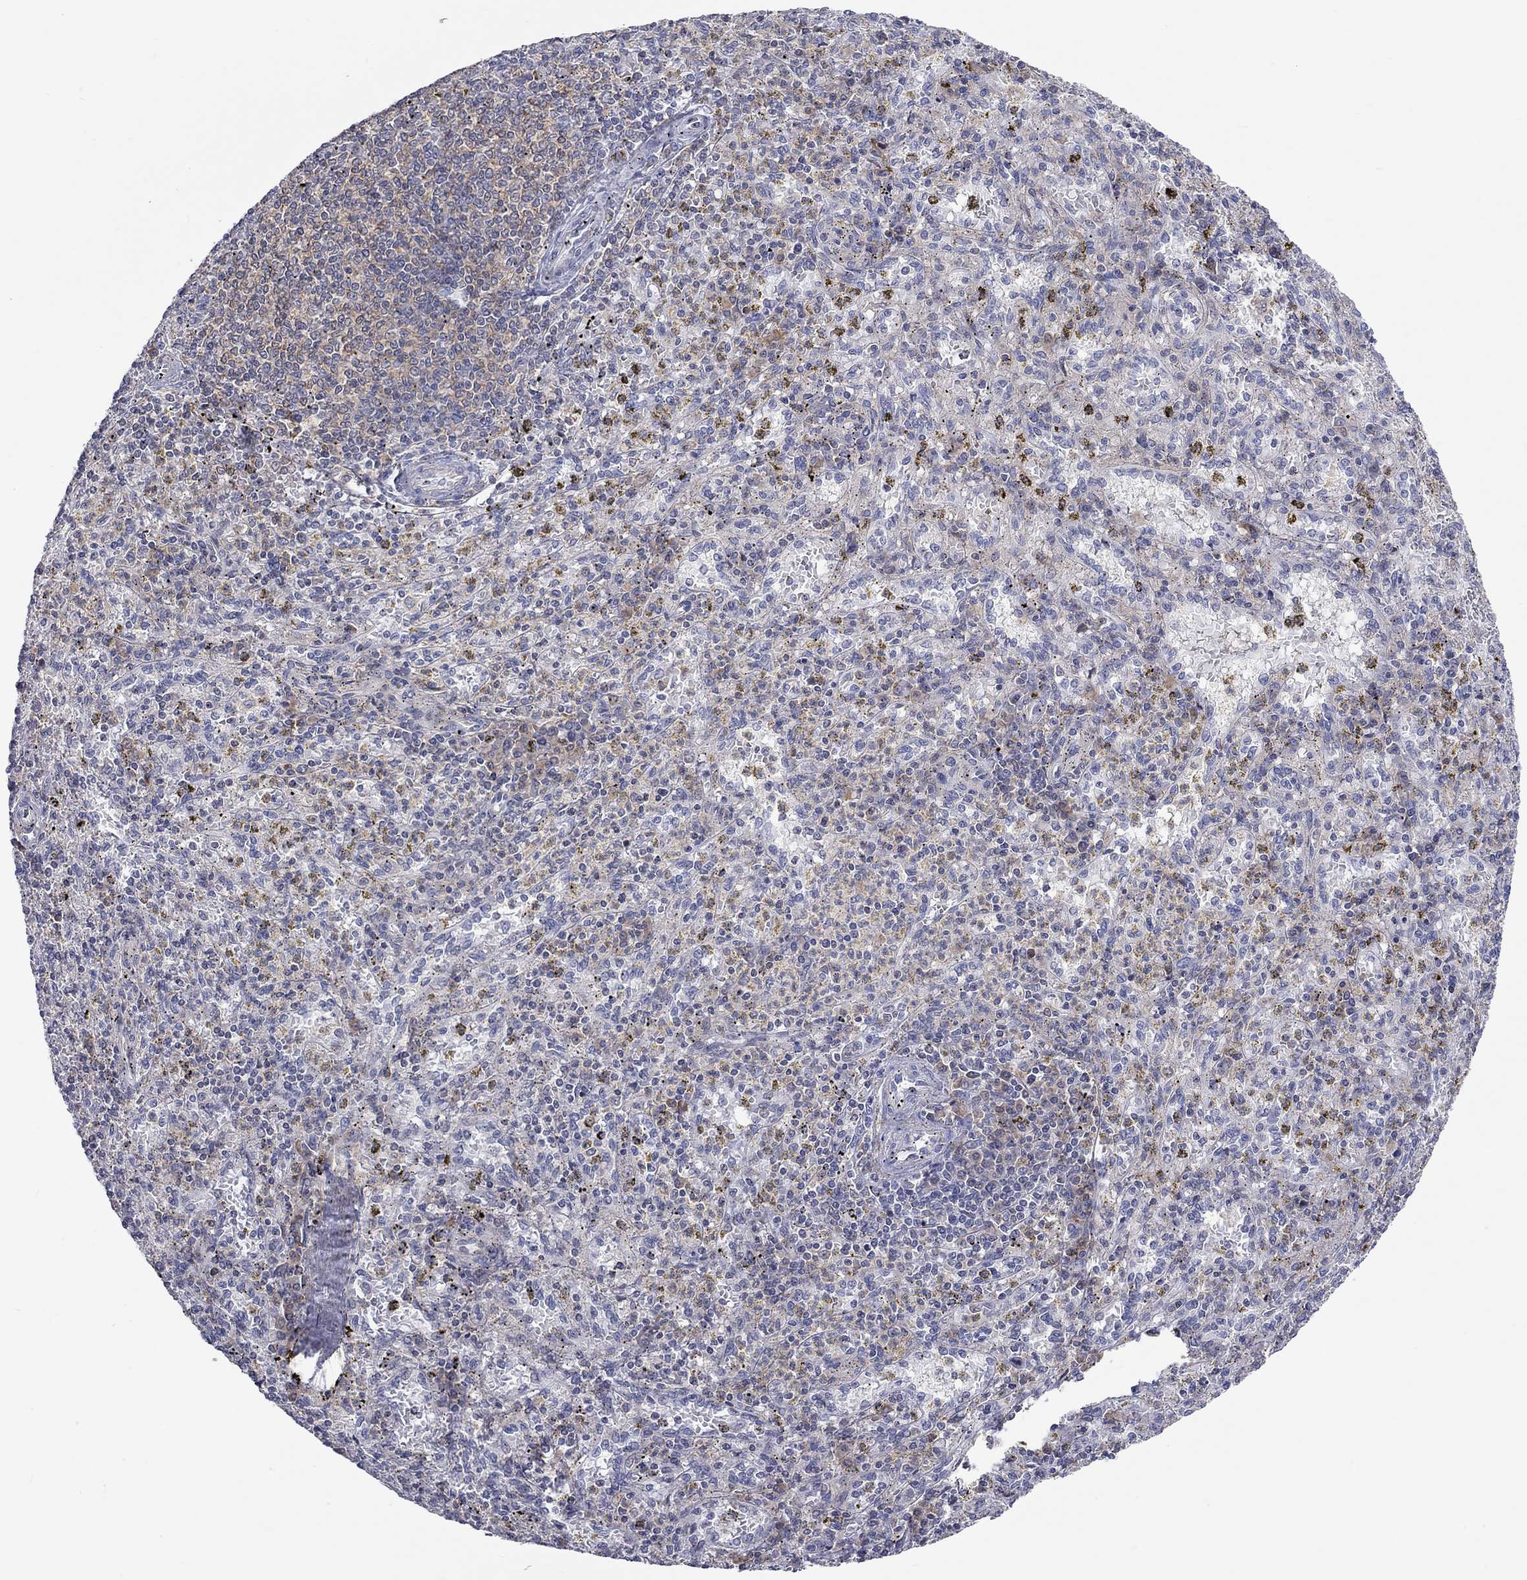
{"staining": {"intensity": "weak", "quantity": "<25%", "location": "cytoplasmic/membranous"}, "tissue": "spleen", "cell_type": "Cells in red pulp", "image_type": "normal", "snomed": [{"axis": "morphology", "description": "Normal tissue, NOS"}, {"axis": "topography", "description": "Spleen"}], "caption": "Immunohistochemistry (IHC) photomicrograph of benign spleen stained for a protein (brown), which demonstrates no staining in cells in red pulp. (Stains: DAB immunohistochemistry with hematoxylin counter stain, Microscopy: brightfield microscopy at high magnification).", "gene": "PCDHGA10", "patient": {"sex": "male", "age": 60}}